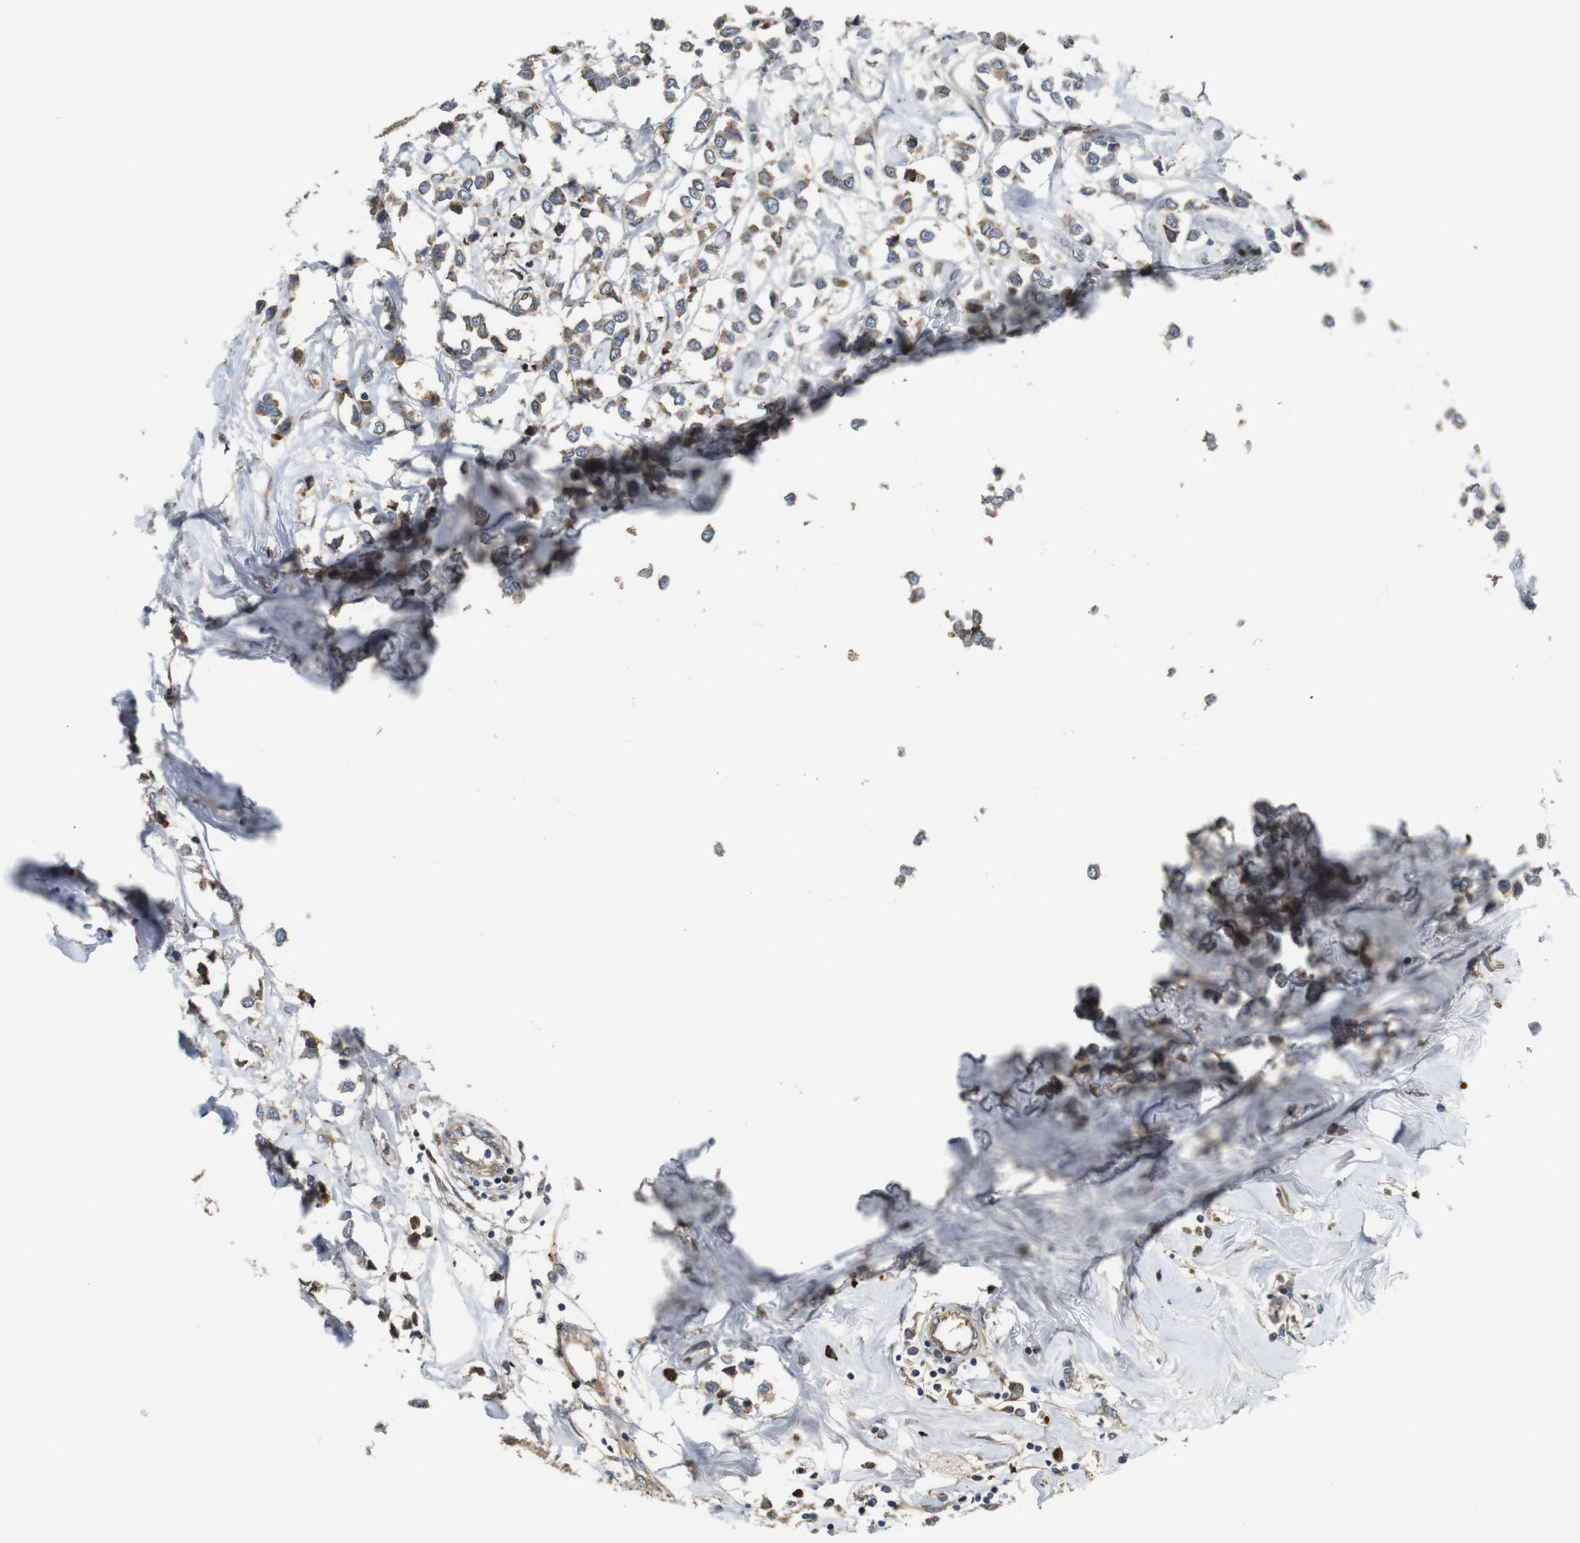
{"staining": {"intensity": "moderate", "quantity": ">75%", "location": "cytoplasmic/membranous"}, "tissue": "breast cancer", "cell_type": "Tumor cells", "image_type": "cancer", "snomed": [{"axis": "morphology", "description": "Lobular carcinoma"}, {"axis": "topography", "description": "Breast"}], "caption": "A medium amount of moderate cytoplasmic/membranous staining is present in about >75% of tumor cells in lobular carcinoma (breast) tissue.", "gene": "UBE2G2", "patient": {"sex": "female", "age": 51}}